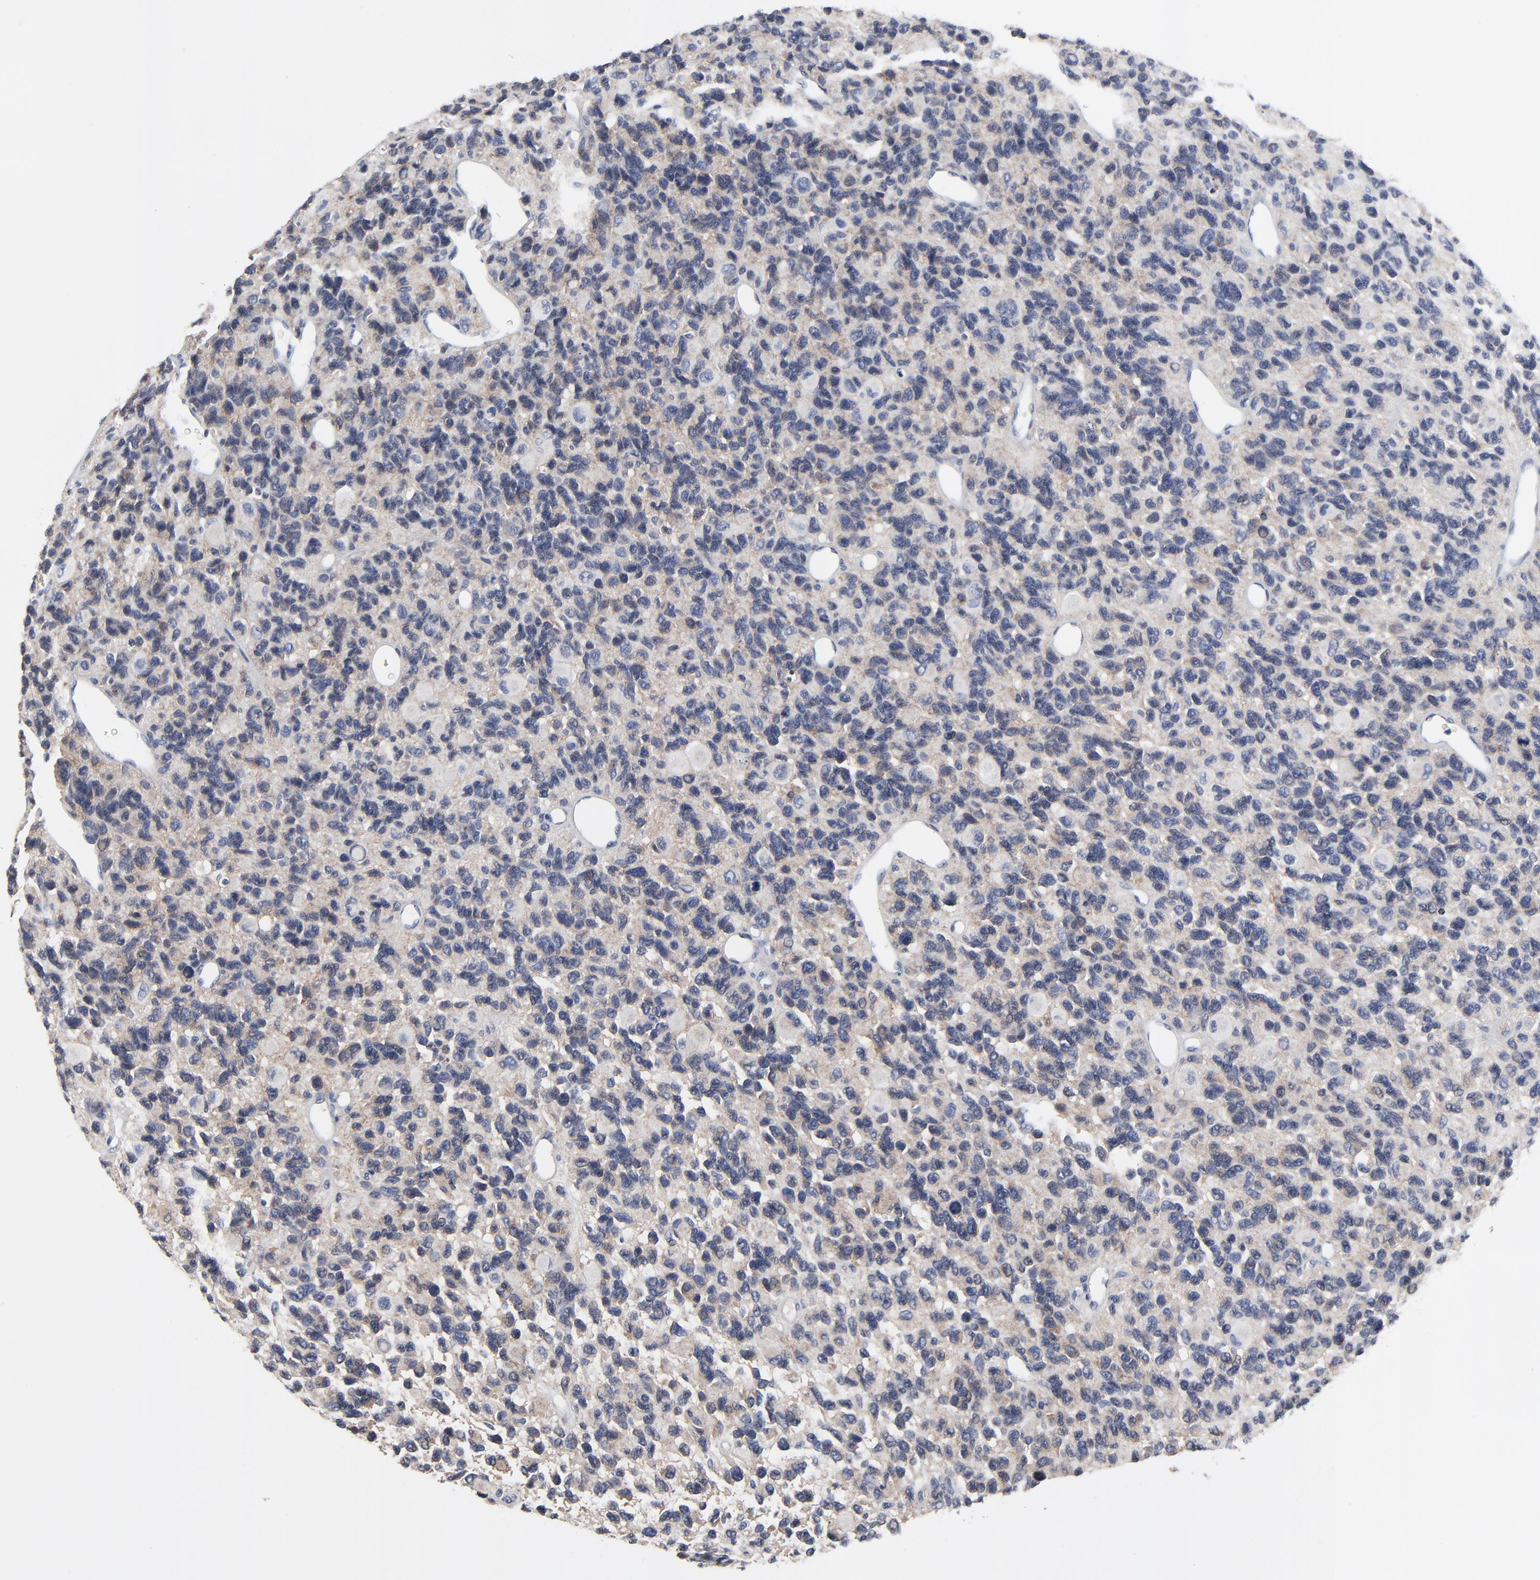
{"staining": {"intensity": "weak", "quantity": "25%-75%", "location": "cytoplasmic/membranous"}, "tissue": "glioma", "cell_type": "Tumor cells", "image_type": "cancer", "snomed": [{"axis": "morphology", "description": "Glioma, malignant, High grade"}, {"axis": "topography", "description": "Brain"}], "caption": "Protein staining of malignant high-grade glioma tissue demonstrates weak cytoplasmic/membranous expression in approximately 25%-75% of tumor cells.", "gene": "NLGN3", "patient": {"sex": "male", "age": 77}}